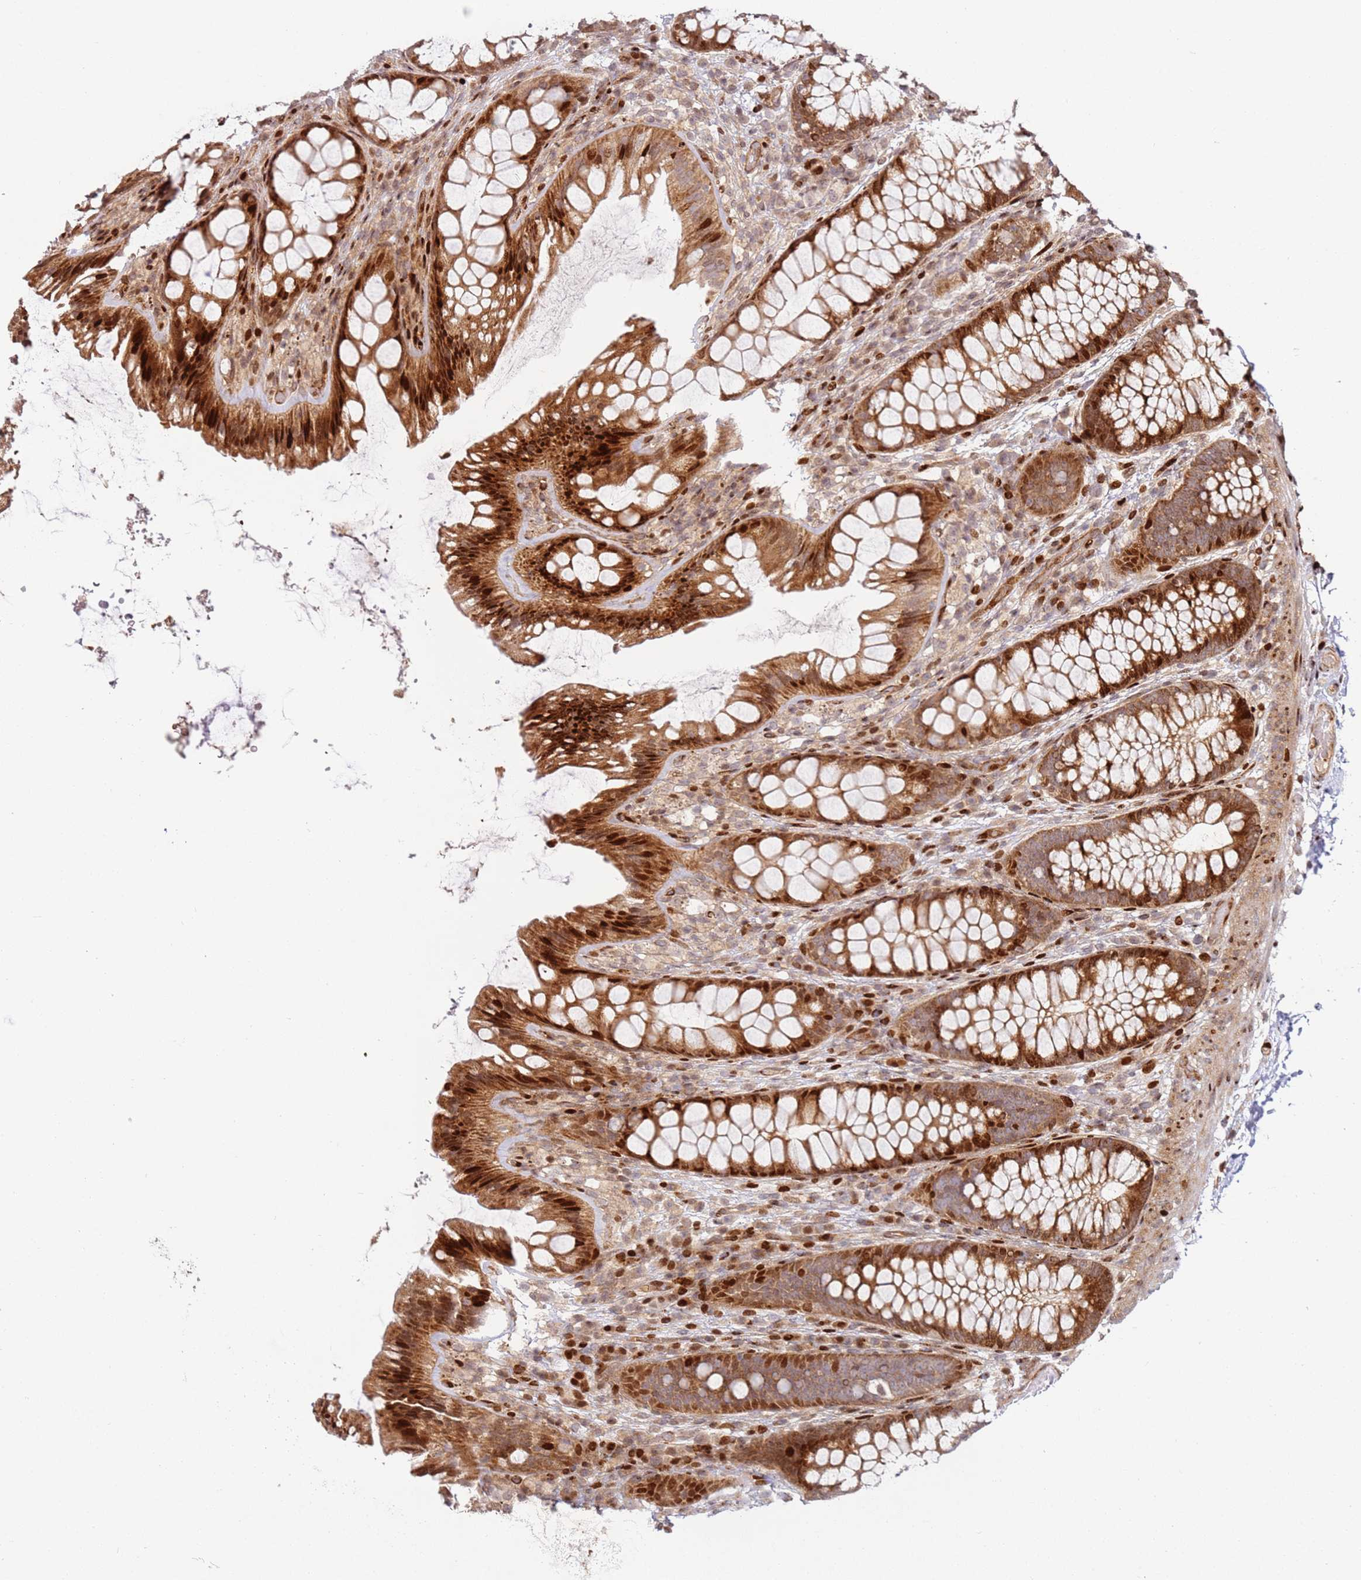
{"staining": {"intensity": "weak", "quantity": ">75%", "location": "cytoplasmic/membranous"}, "tissue": "colon", "cell_type": "Endothelial cells", "image_type": "normal", "snomed": [{"axis": "morphology", "description": "Normal tissue, NOS"}, {"axis": "topography", "description": "Colon"}], "caption": "Protein staining exhibits weak cytoplasmic/membranous expression in about >75% of endothelial cells in benign colon. (IHC, brightfield microscopy, high magnification).", "gene": "TMEM233", "patient": {"sex": "male", "age": 46}}